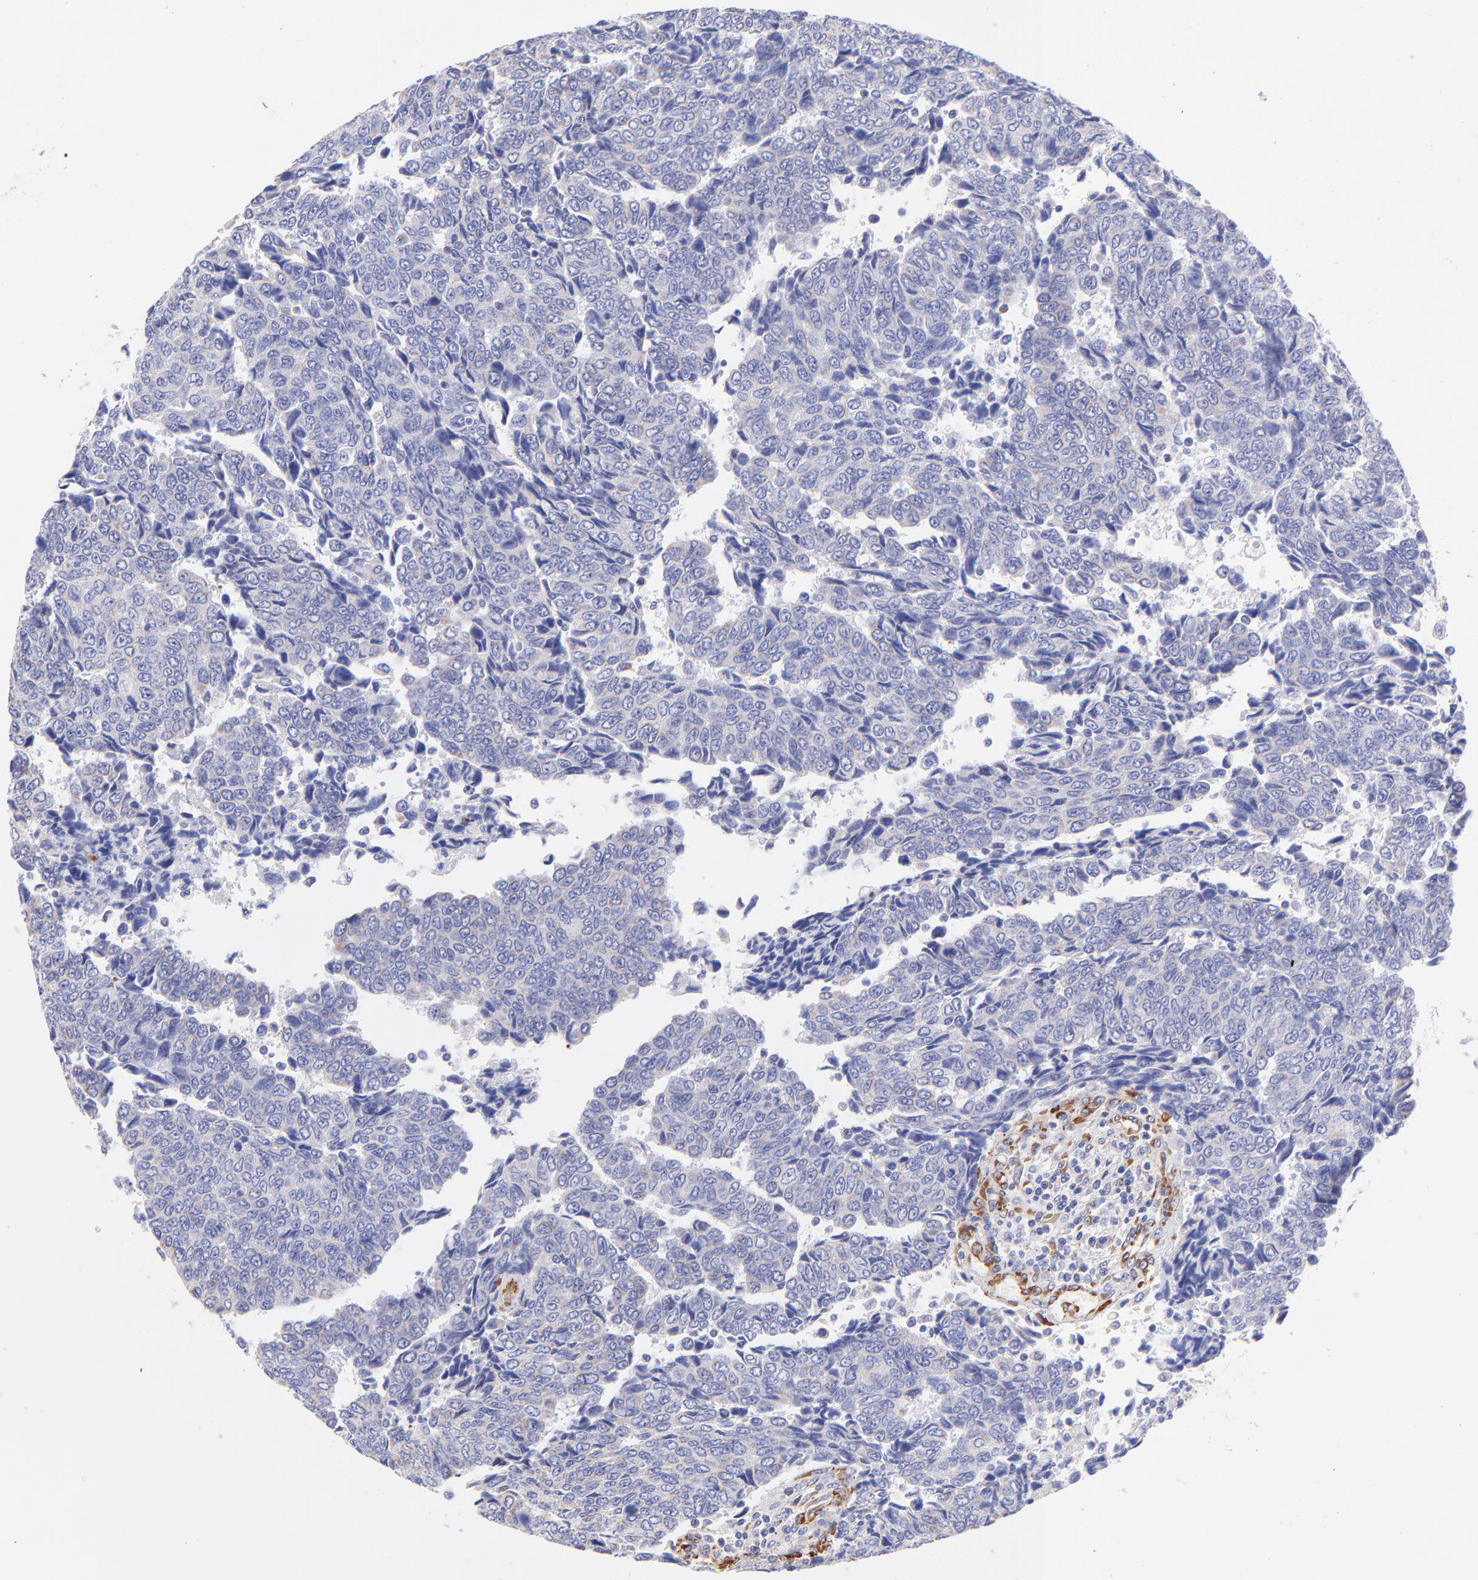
{"staining": {"intensity": "weak", "quantity": "<25%", "location": "cytoplasmic/membranous"}, "tissue": "urothelial cancer", "cell_type": "Tumor cells", "image_type": "cancer", "snomed": [{"axis": "morphology", "description": "Urothelial carcinoma, High grade"}, {"axis": "topography", "description": "Urinary bladder"}], "caption": "Urothelial cancer was stained to show a protein in brown. There is no significant expression in tumor cells.", "gene": "SPARC", "patient": {"sex": "male", "age": 86}}